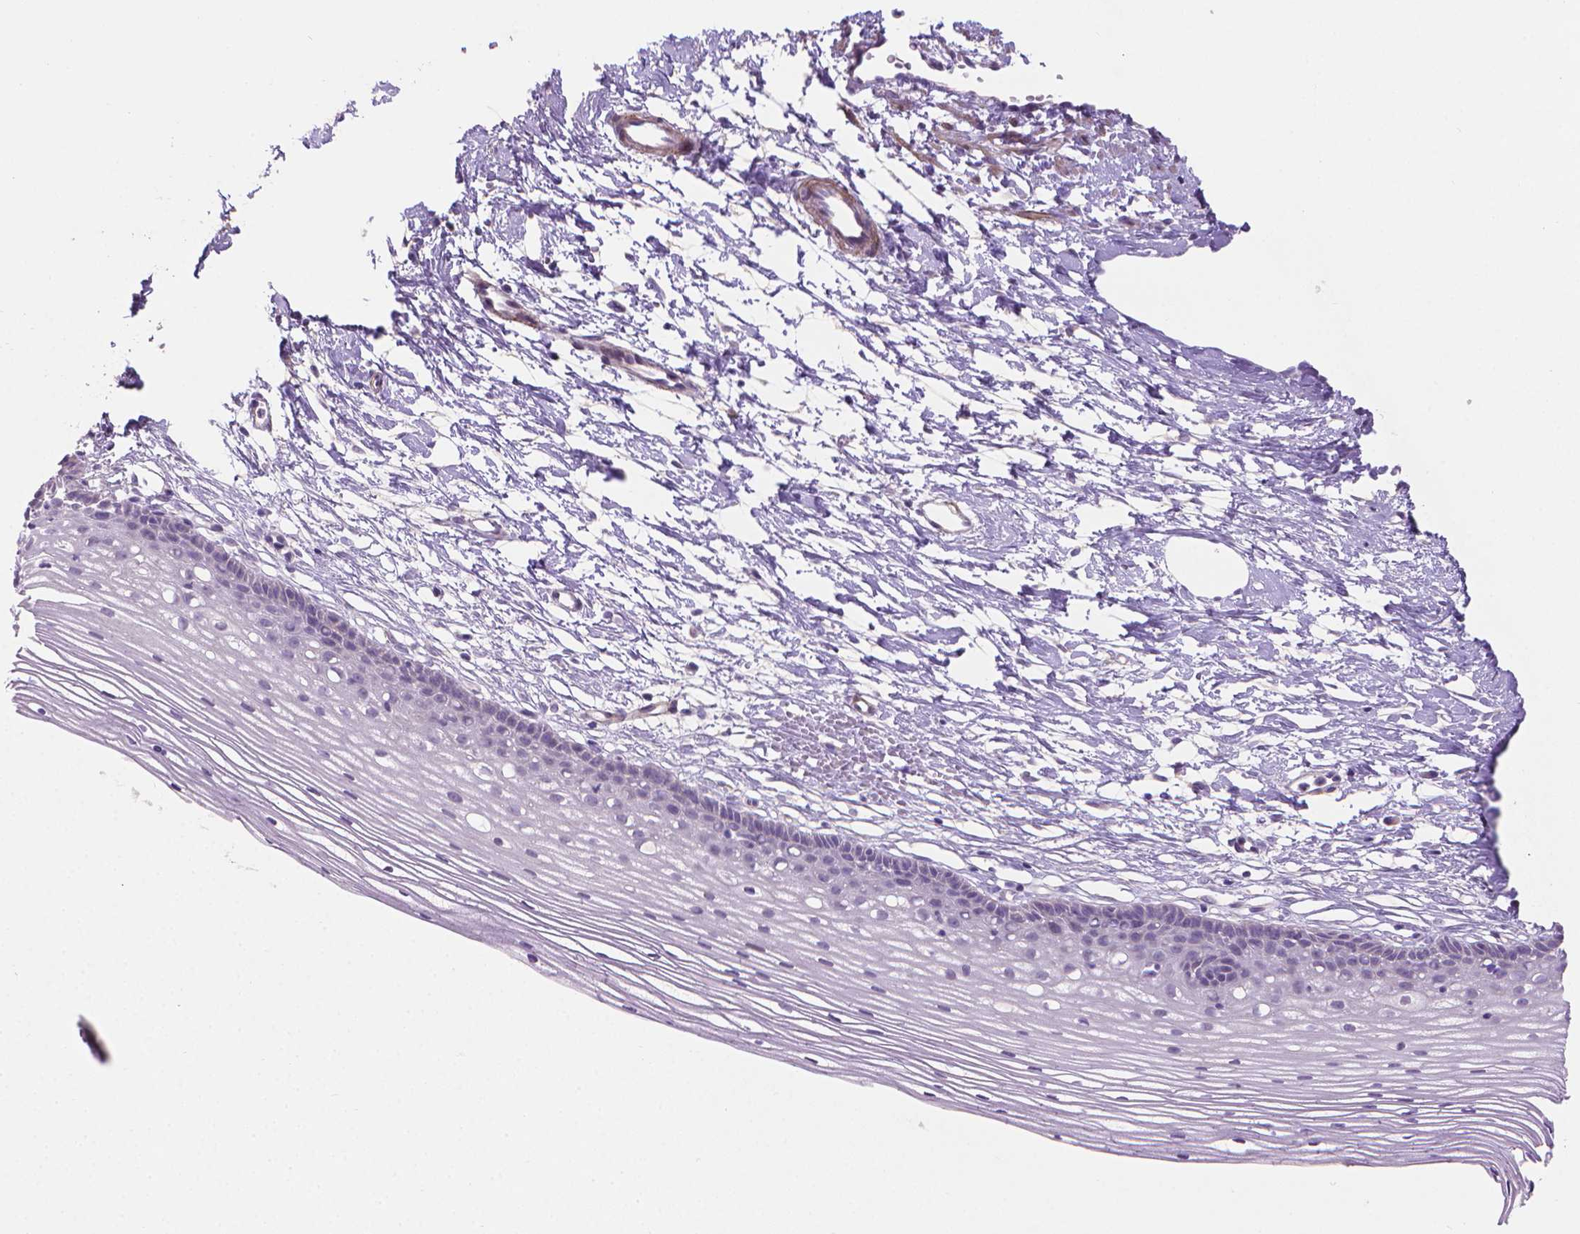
{"staining": {"intensity": "negative", "quantity": "none", "location": "none"}, "tissue": "cervix", "cell_type": "Glandular cells", "image_type": "normal", "snomed": [{"axis": "morphology", "description": "Normal tissue, NOS"}, {"axis": "topography", "description": "Cervix"}], "caption": "High magnification brightfield microscopy of normal cervix stained with DAB (brown) and counterstained with hematoxylin (blue): glandular cells show no significant positivity.", "gene": "GSDMA", "patient": {"sex": "female", "age": 40}}